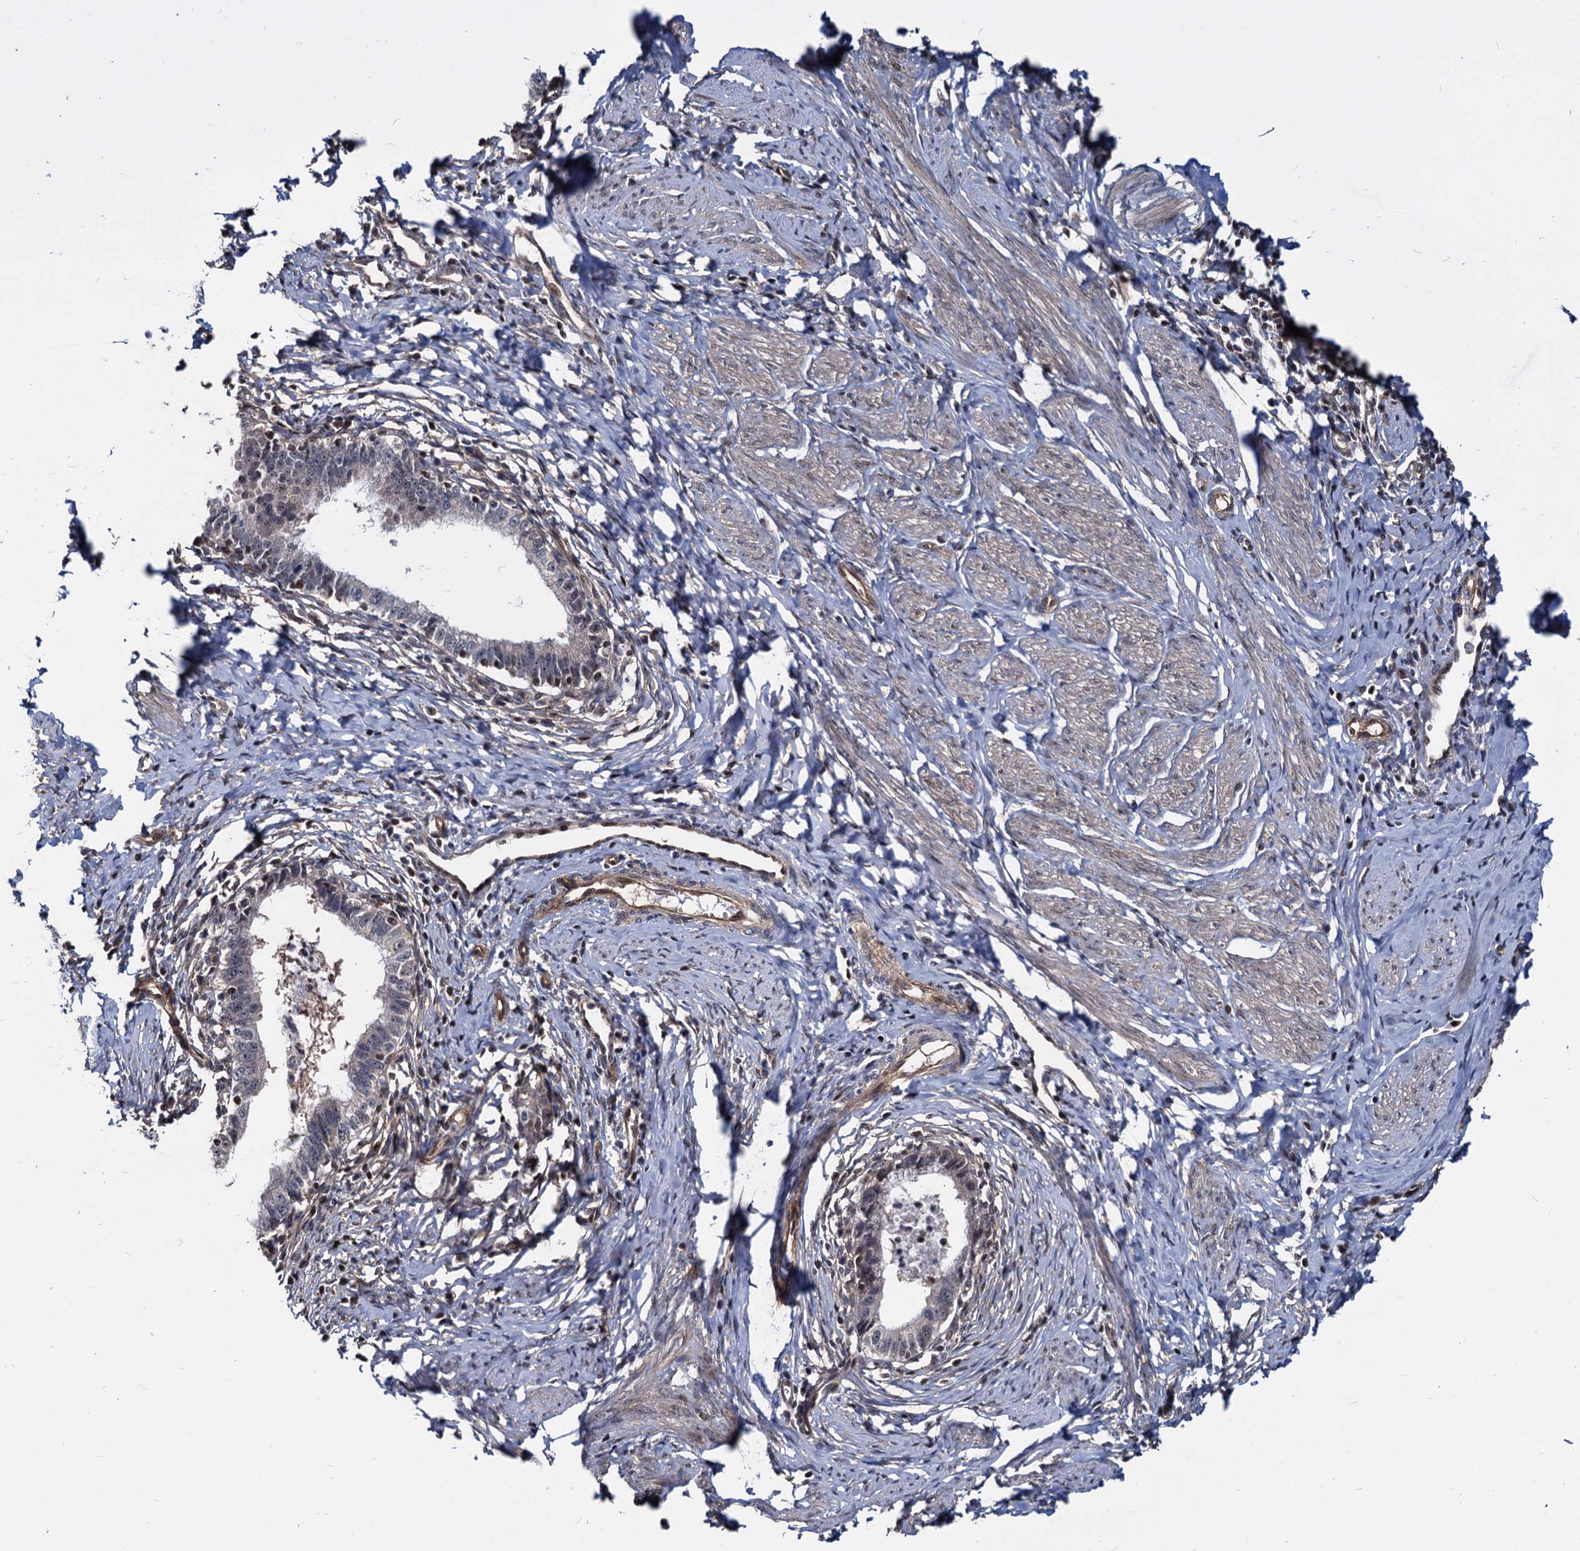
{"staining": {"intensity": "weak", "quantity": "<25%", "location": "nuclear"}, "tissue": "cervical cancer", "cell_type": "Tumor cells", "image_type": "cancer", "snomed": [{"axis": "morphology", "description": "Adenocarcinoma, NOS"}, {"axis": "topography", "description": "Cervix"}], "caption": "Tumor cells show no significant positivity in cervical adenocarcinoma.", "gene": "UBLCP1", "patient": {"sex": "female", "age": 36}}